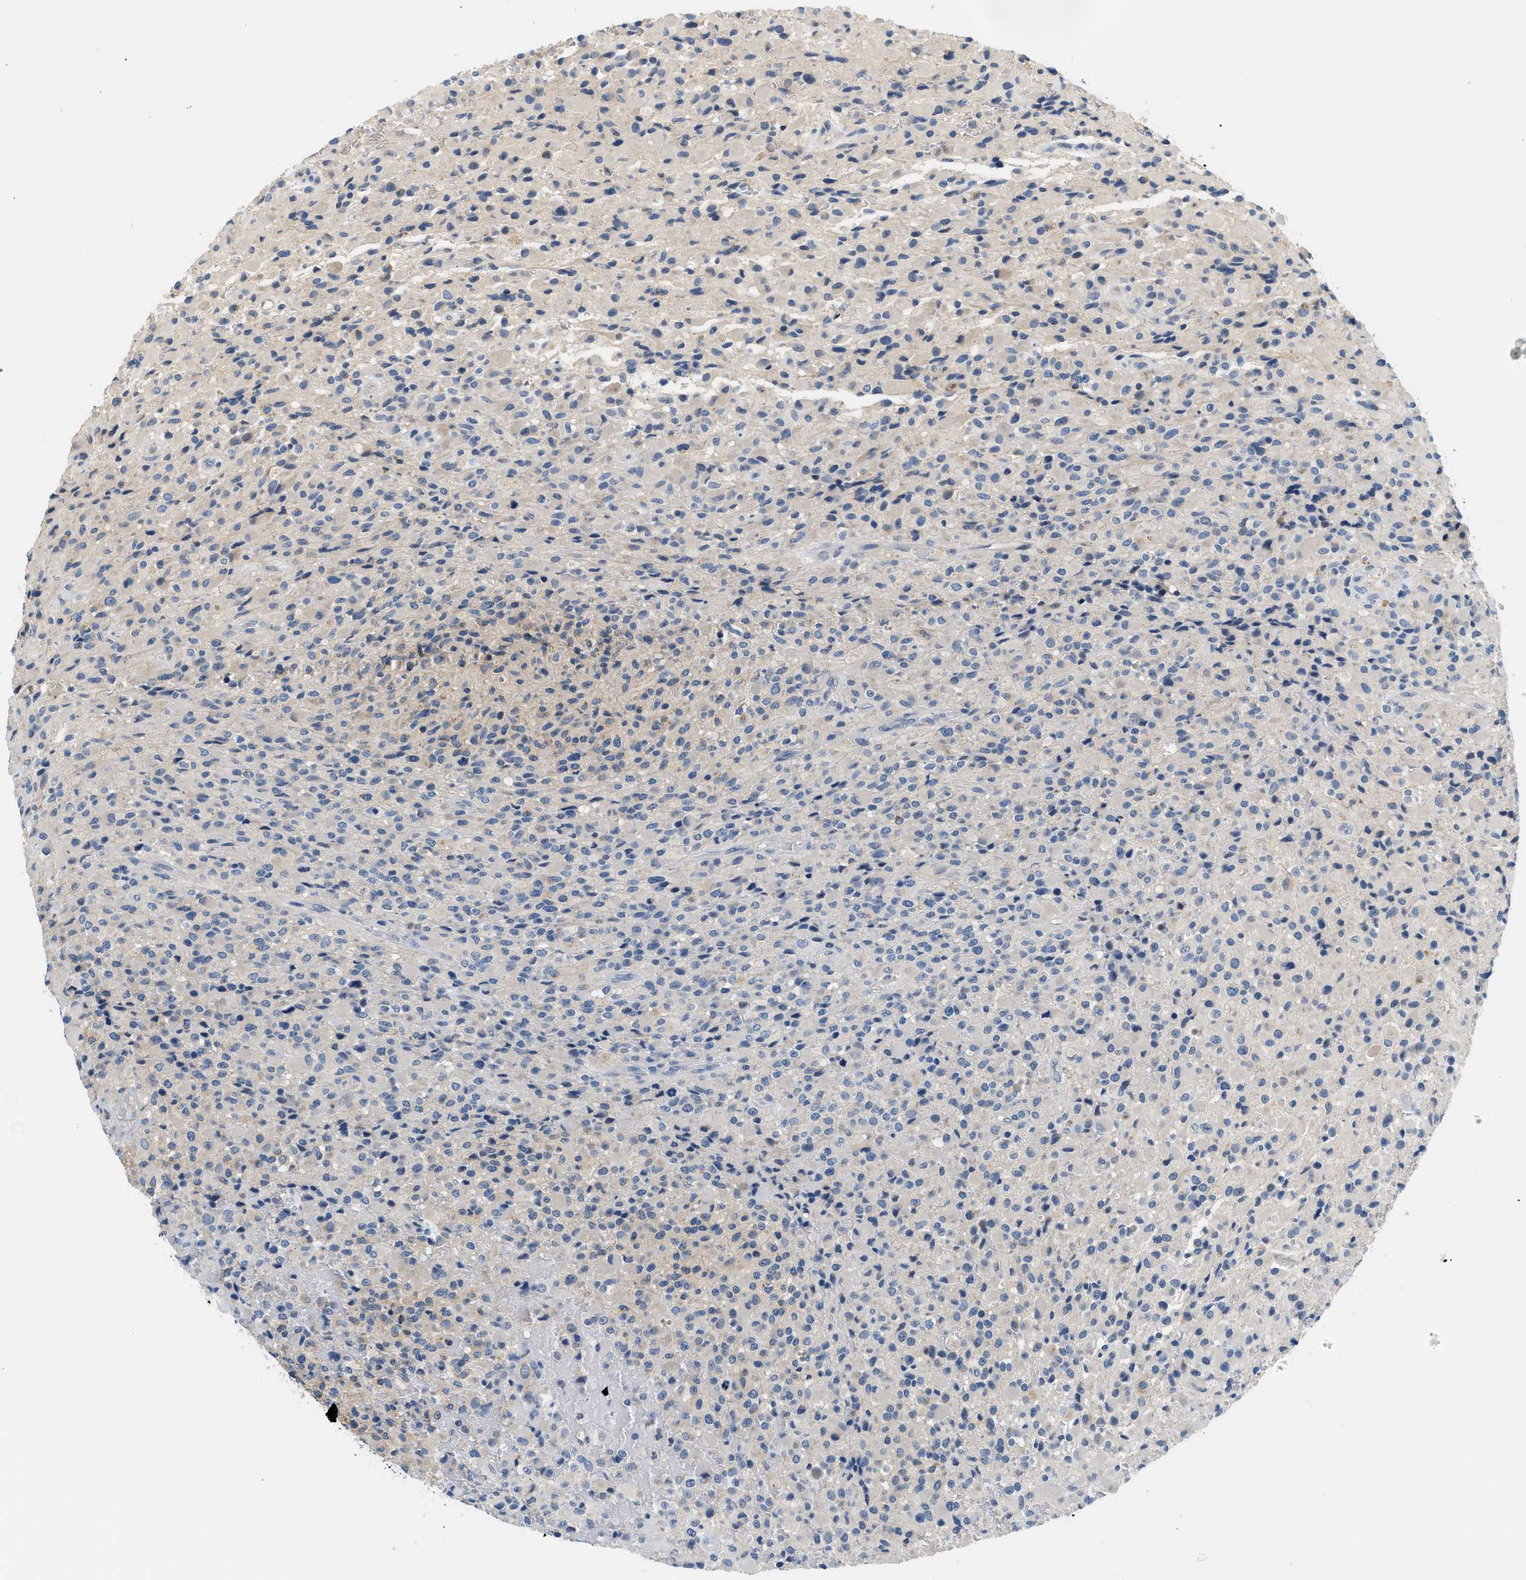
{"staining": {"intensity": "negative", "quantity": "none", "location": "none"}, "tissue": "glioma", "cell_type": "Tumor cells", "image_type": "cancer", "snomed": [{"axis": "morphology", "description": "Glioma, malignant, High grade"}, {"axis": "topography", "description": "Brain"}], "caption": "Glioma was stained to show a protein in brown. There is no significant positivity in tumor cells.", "gene": "SLC35E1", "patient": {"sex": "male", "age": 71}}